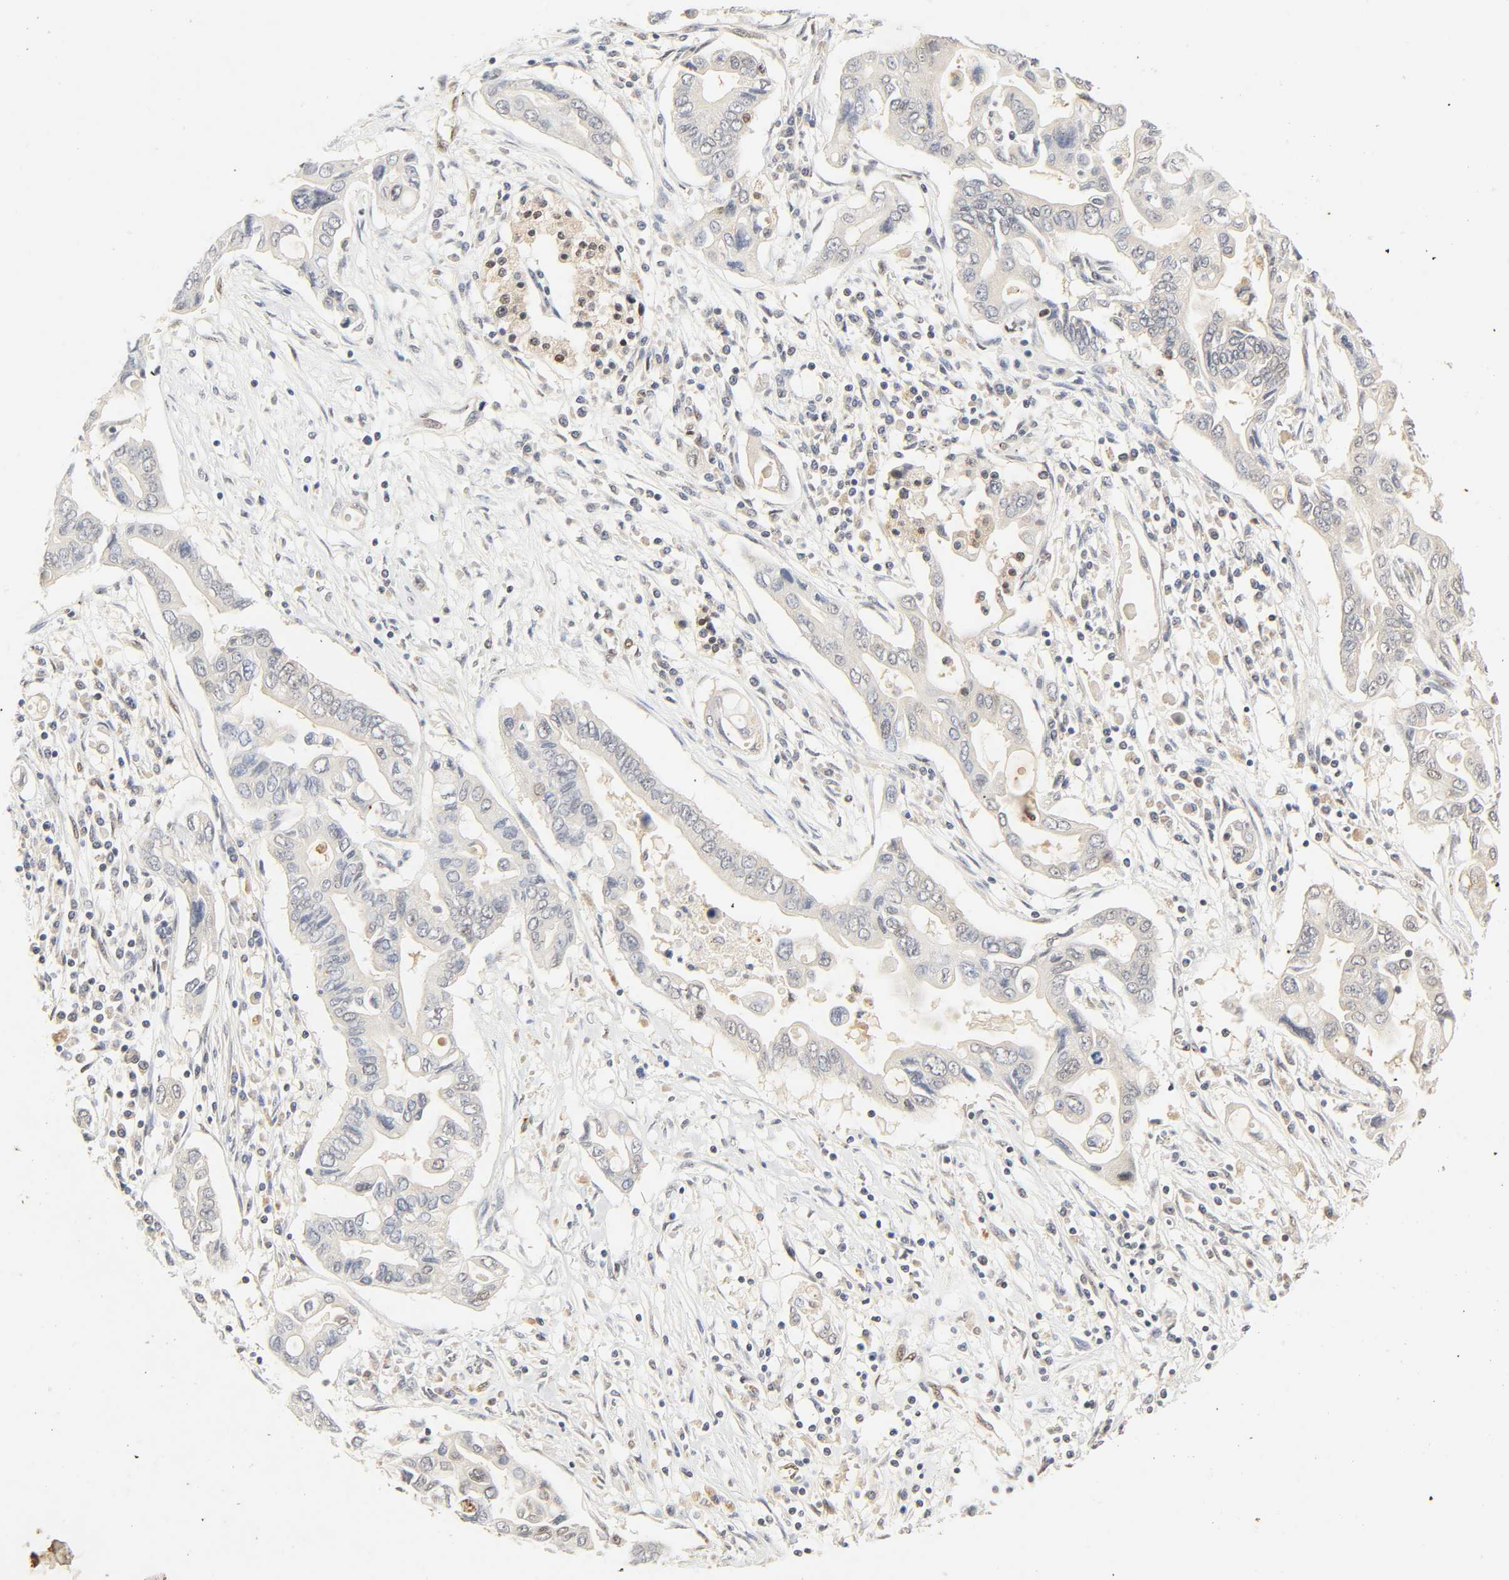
{"staining": {"intensity": "weak", "quantity": "<25%", "location": "nuclear"}, "tissue": "pancreatic cancer", "cell_type": "Tumor cells", "image_type": "cancer", "snomed": [{"axis": "morphology", "description": "Adenocarcinoma, NOS"}, {"axis": "topography", "description": "Pancreas"}], "caption": "An immunohistochemistry (IHC) photomicrograph of pancreatic cancer (adenocarcinoma) is shown. There is no staining in tumor cells of pancreatic cancer (adenocarcinoma). Brightfield microscopy of immunohistochemistry (IHC) stained with DAB (3,3'-diaminobenzidine) (brown) and hematoxylin (blue), captured at high magnification.", "gene": "UBC", "patient": {"sex": "female", "age": 57}}